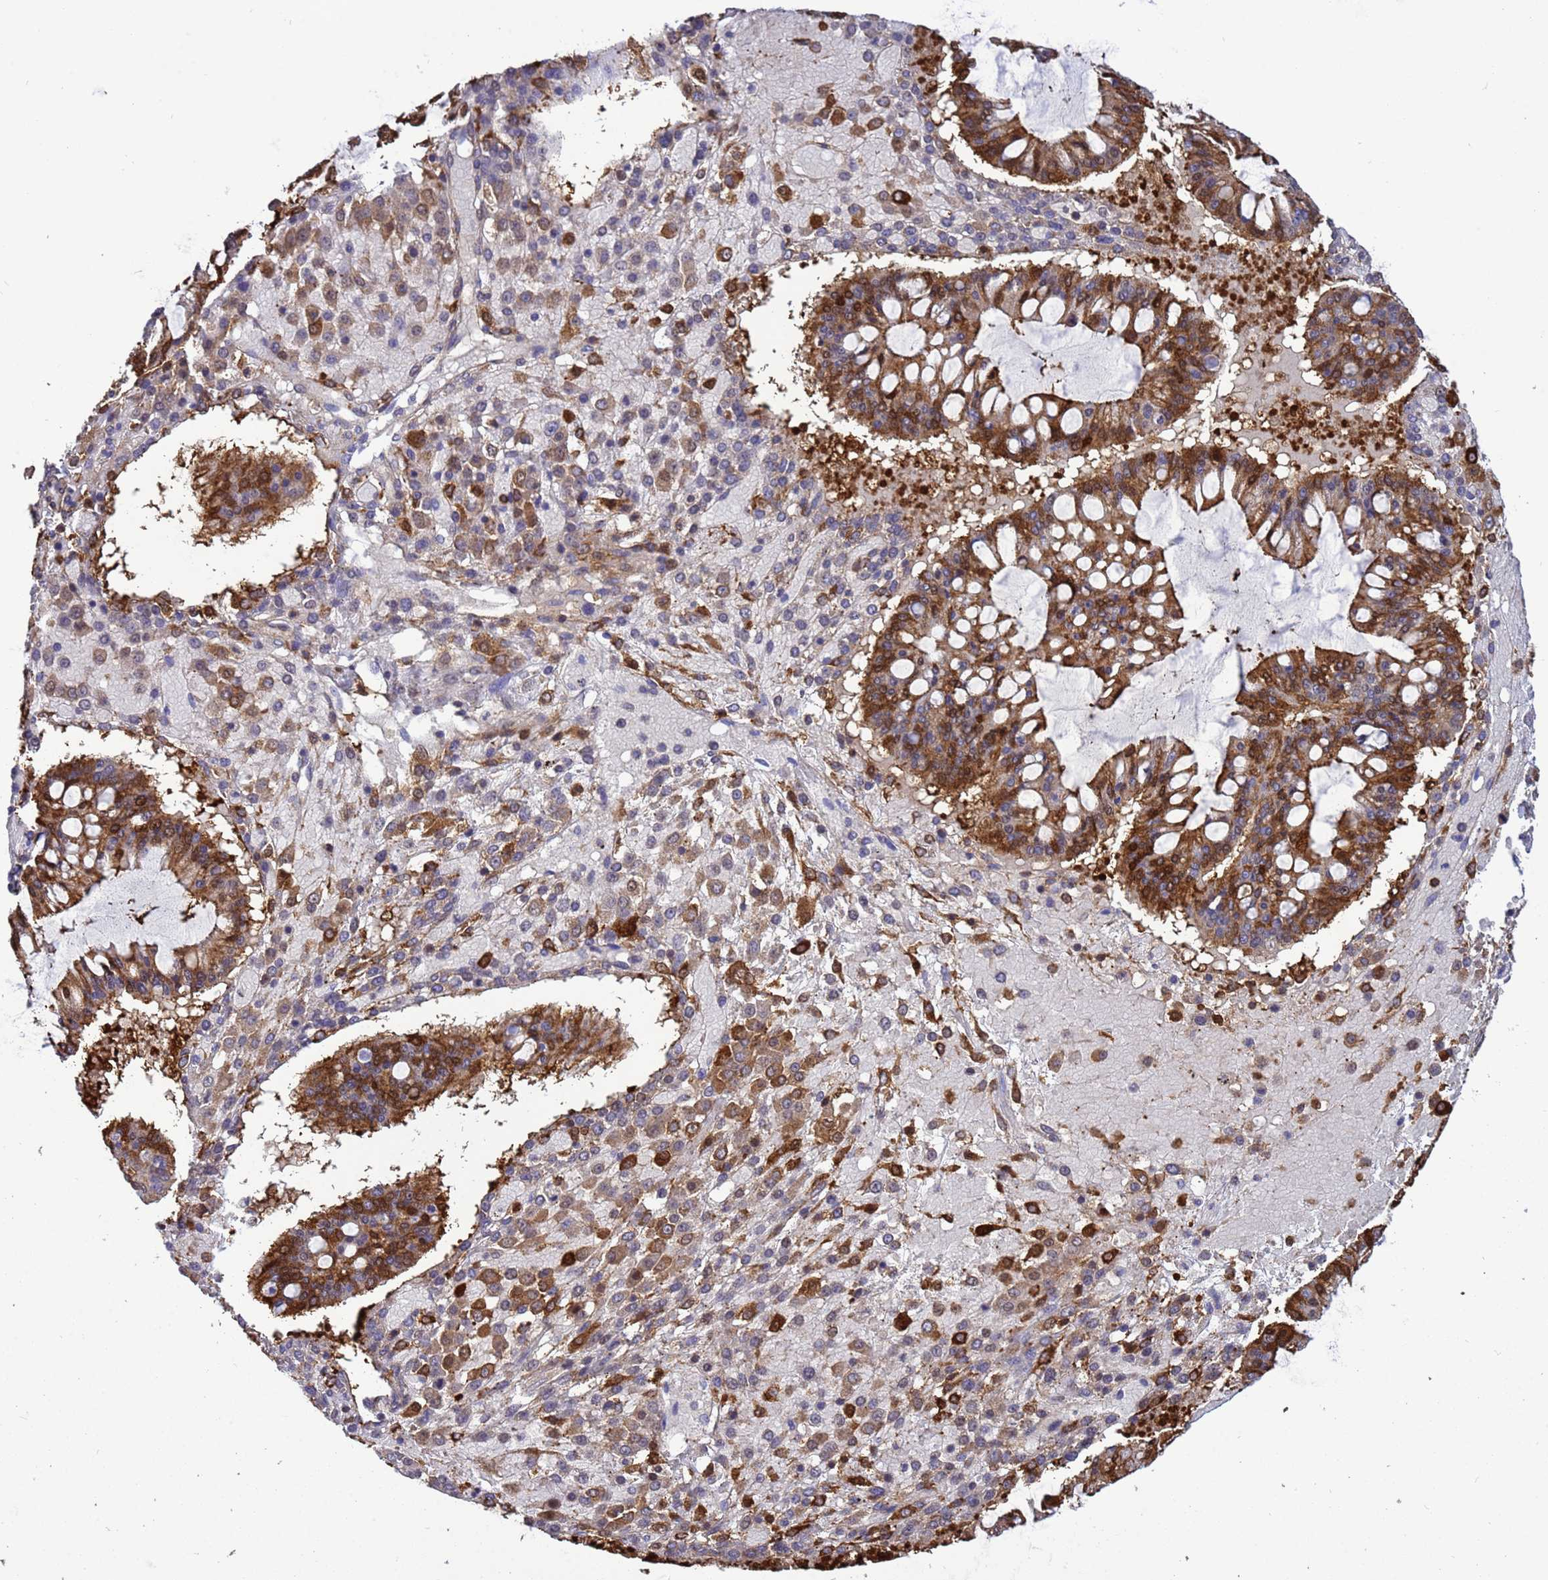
{"staining": {"intensity": "strong", "quantity": ">75%", "location": "cytoplasmic/membranous"}, "tissue": "ovarian cancer", "cell_type": "Tumor cells", "image_type": "cancer", "snomed": [{"axis": "morphology", "description": "Cystadenocarcinoma, mucinous, NOS"}, {"axis": "topography", "description": "Ovary"}], "caption": "Ovarian cancer (mucinous cystadenocarcinoma) stained with DAB (3,3'-diaminobenzidine) immunohistochemistry displays high levels of strong cytoplasmic/membranous expression in approximately >75% of tumor cells.", "gene": "EZR", "patient": {"sex": "female", "age": 73}}